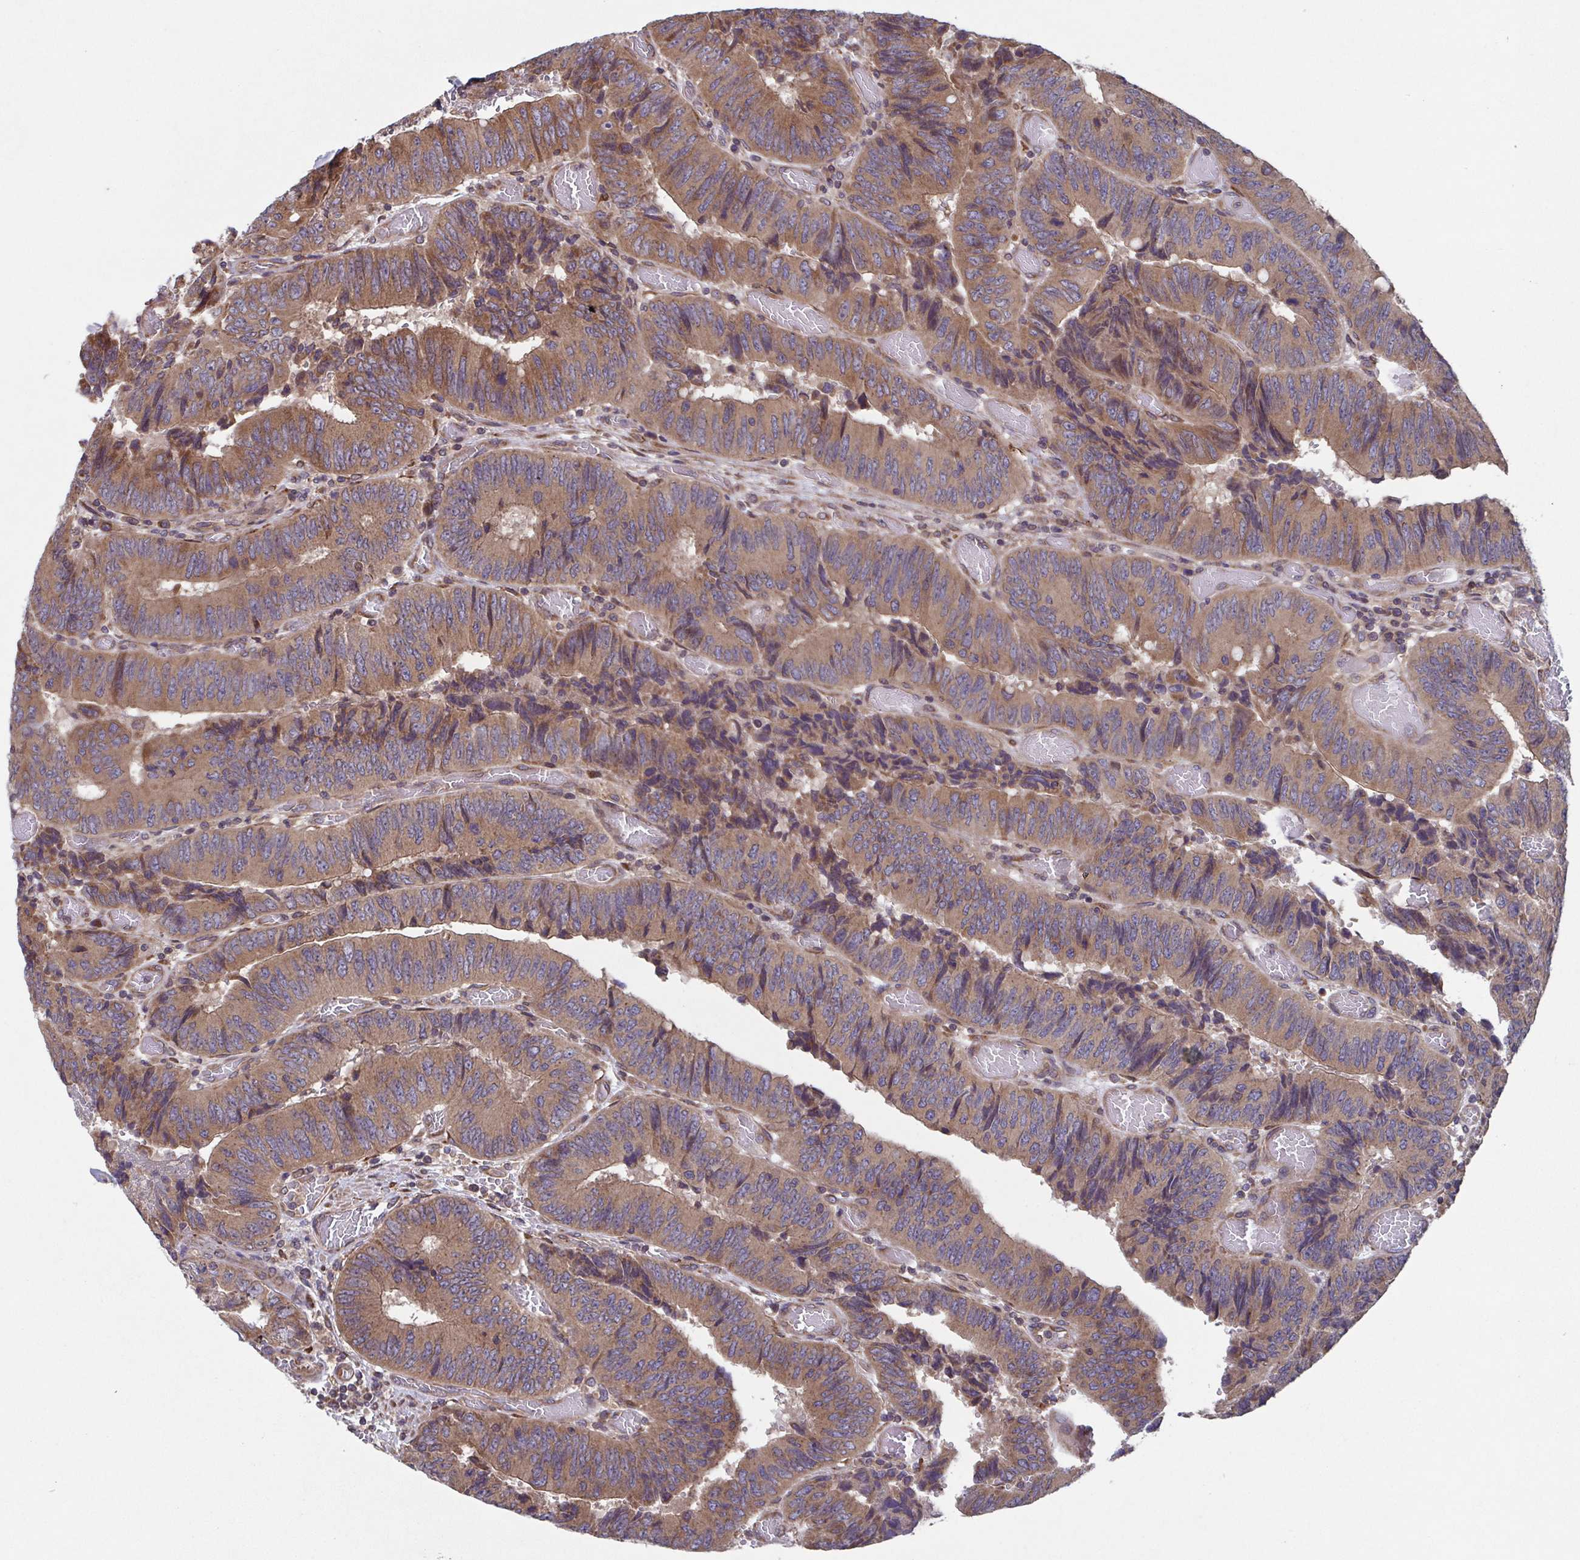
{"staining": {"intensity": "moderate", "quantity": ">75%", "location": "cytoplasmic/membranous"}, "tissue": "colorectal cancer", "cell_type": "Tumor cells", "image_type": "cancer", "snomed": [{"axis": "morphology", "description": "Adenocarcinoma, NOS"}, {"axis": "topography", "description": "Colon"}], "caption": "Tumor cells demonstrate moderate cytoplasmic/membranous positivity in approximately >75% of cells in colorectal cancer (adenocarcinoma).", "gene": "COPB1", "patient": {"sex": "female", "age": 84}}